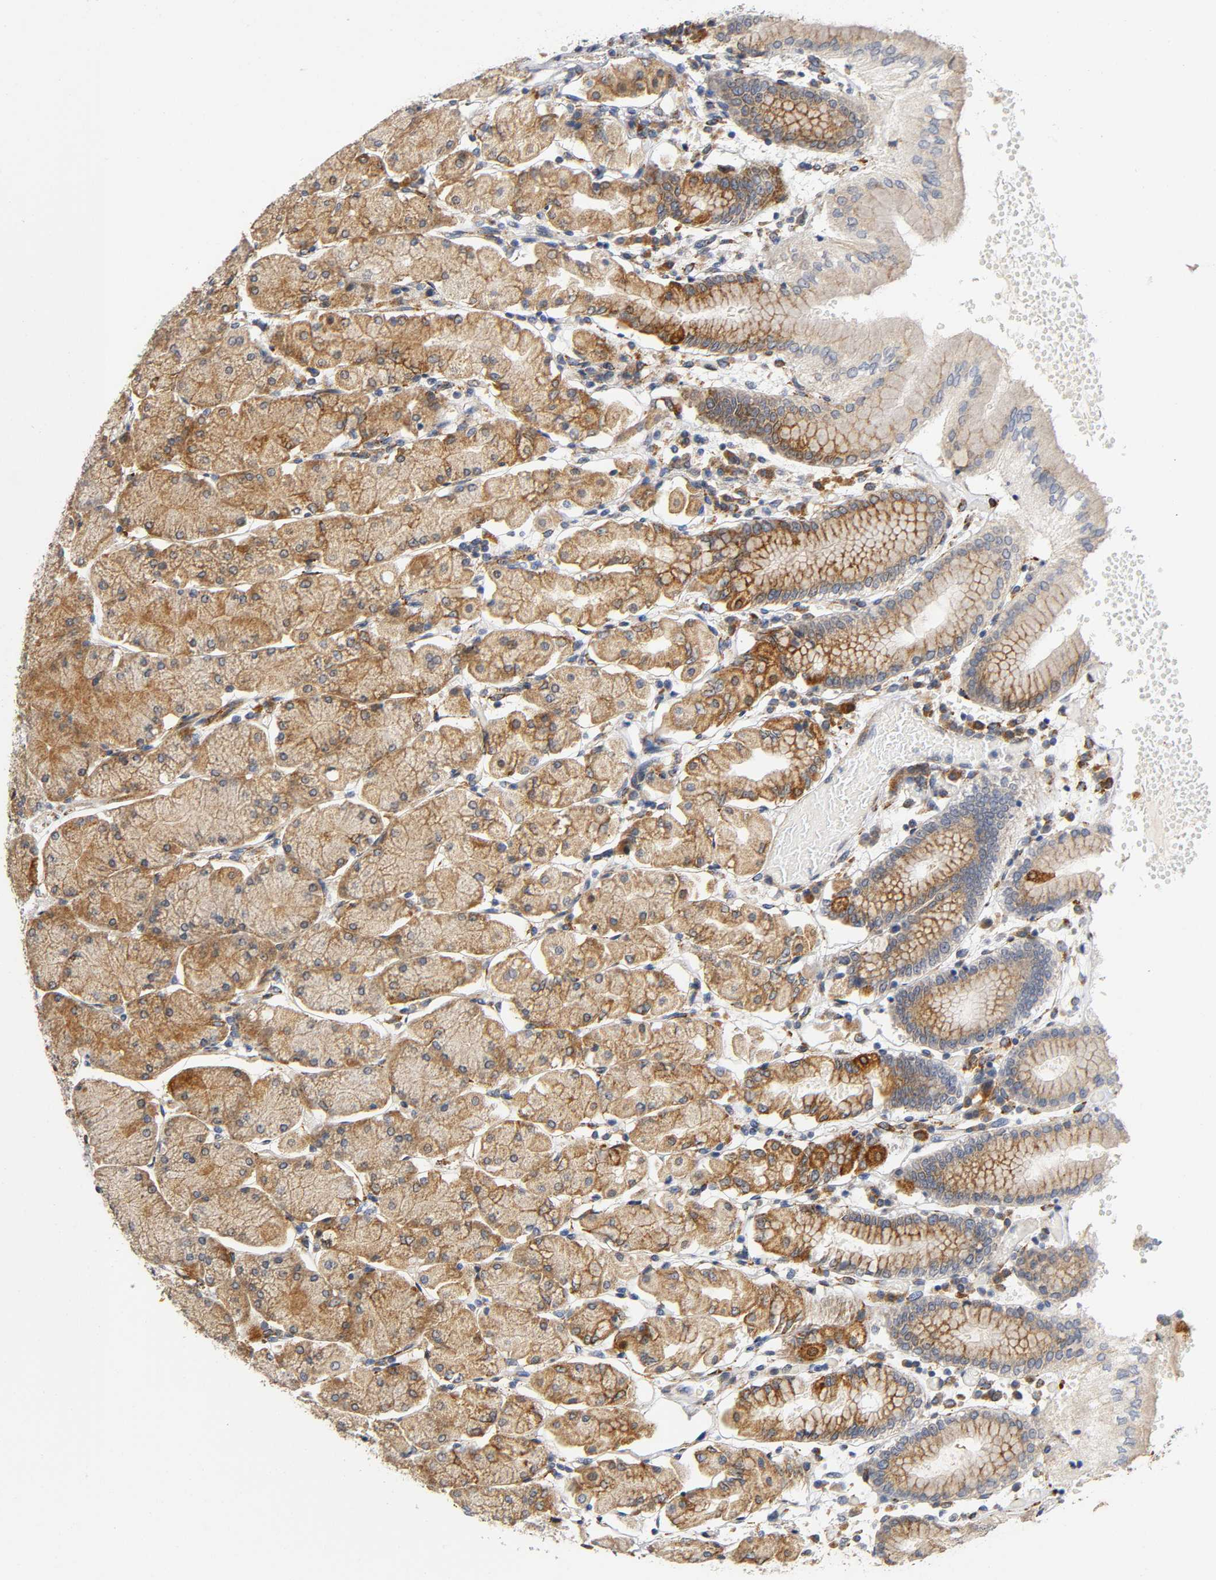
{"staining": {"intensity": "moderate", "quantity": ">75%", "location": "cytoplasmic/membranous"}, "tissue": "stomach", "cell_type": "Glandular cells", "image_type": "normal", "snomed": [{"axis": "morphology", "description": "Normal tissue, NOS"}, {"axis": "topography", "description": "Stomach, upper"}, {"axis": "topography", "description": "Stomach"}], "caption": "Stomach stained with a brown dye reveals moderate cytoplasmic/membranous positive staining in about >75% of glandular cells.", "gene": "SOS2", "patient": {"sex": "male", "age": 76}}